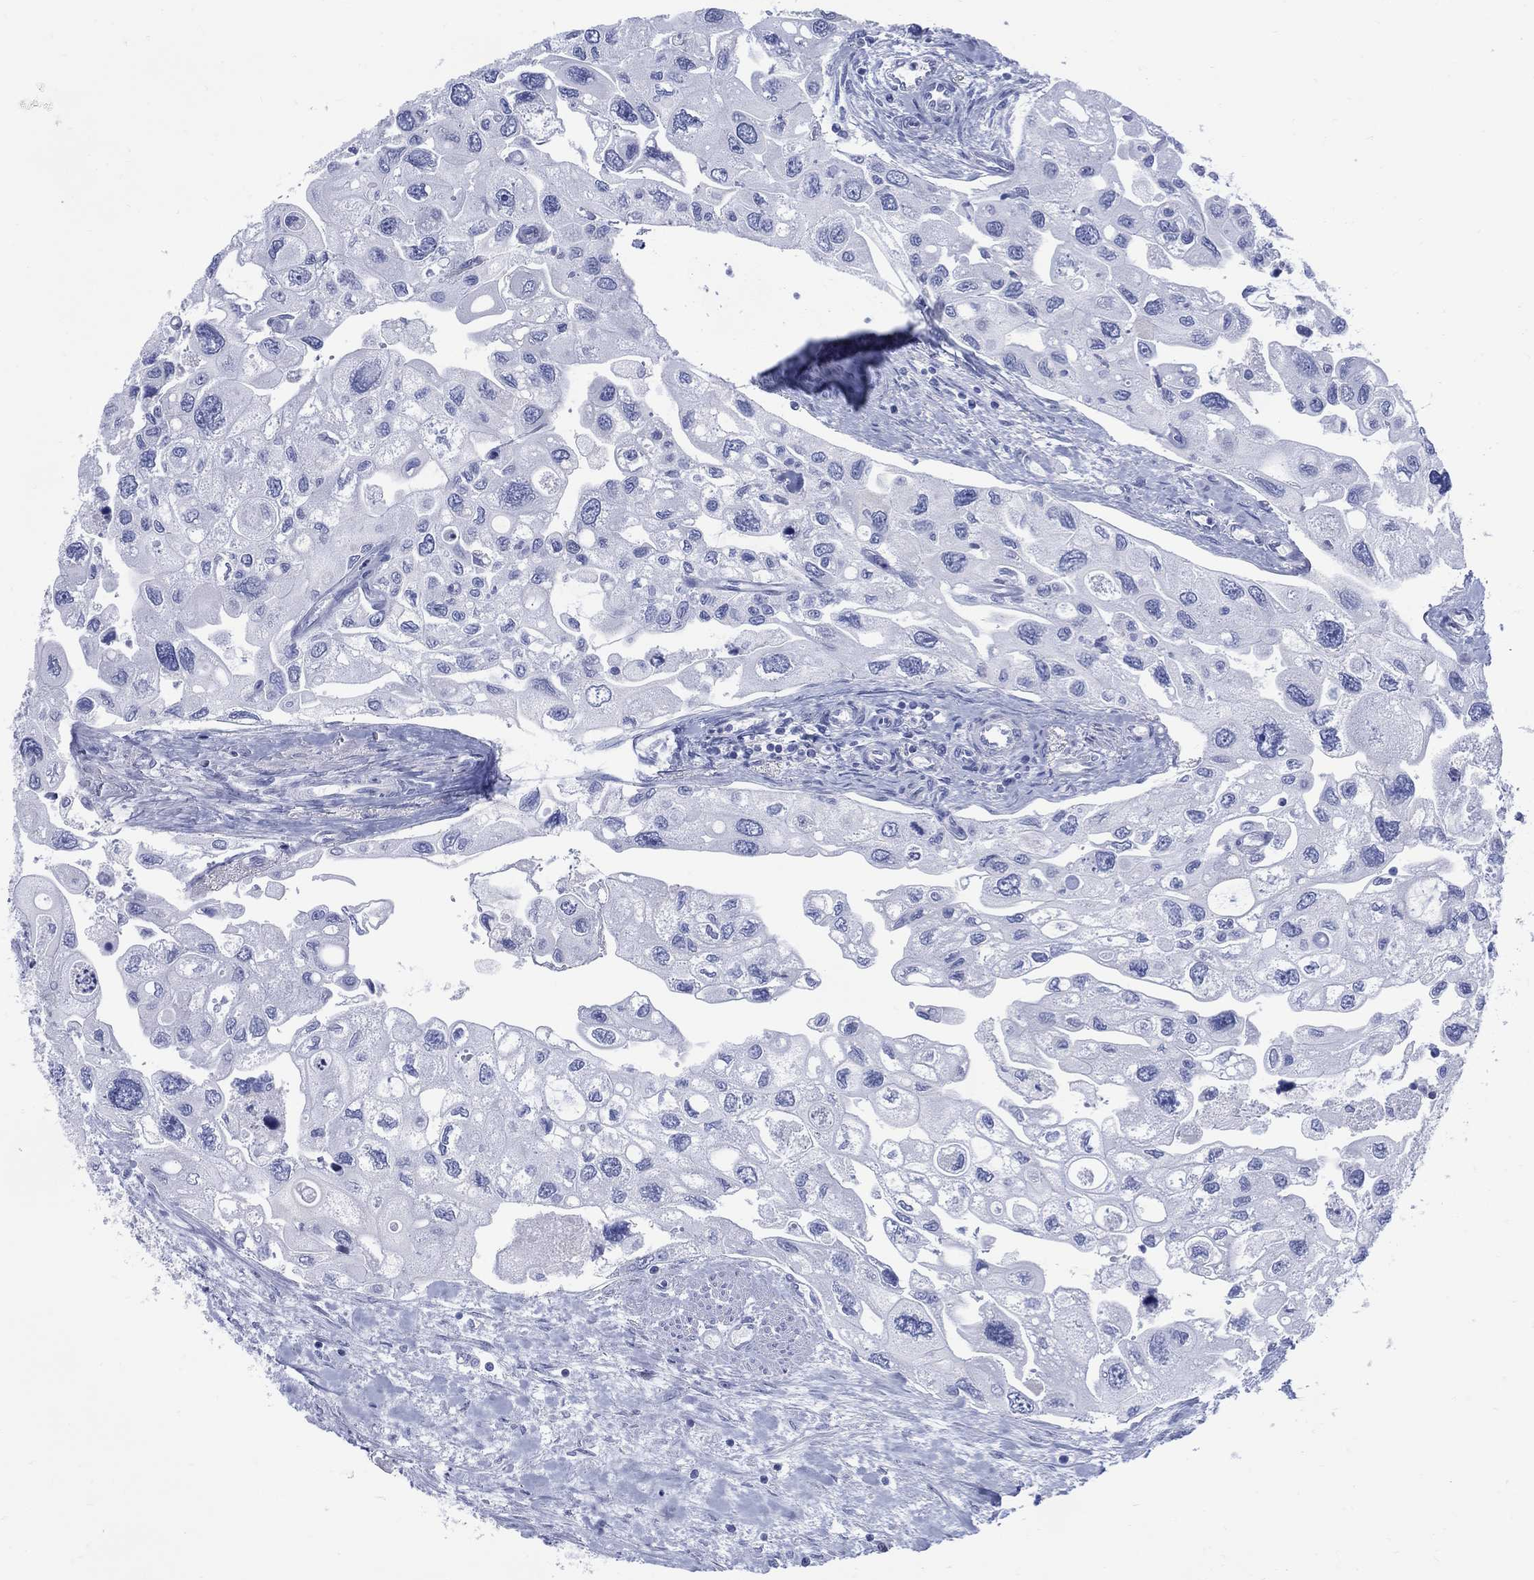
{"staining": {"intensity": "negative", "quantity": "none", "location": "none"}, "tissue": "urothelial cancer", "cell_type": "Tumor cells", "image_type": "cancer", "snomed": [{"axis": "morphology", "description": "Urothelial carcinoma, High grade"}, {"axis": "topography", "description": "Urinary bladder"}], "caption": "High magnification brightfield microscopy of high-grade urothelial carcinoma stained with DAB (brown) and counterstained with hematoxylin (blue): tumor cells show no significant staining.", "gene": "DDI1", "patient": {"sex": "male", "age": 59}}